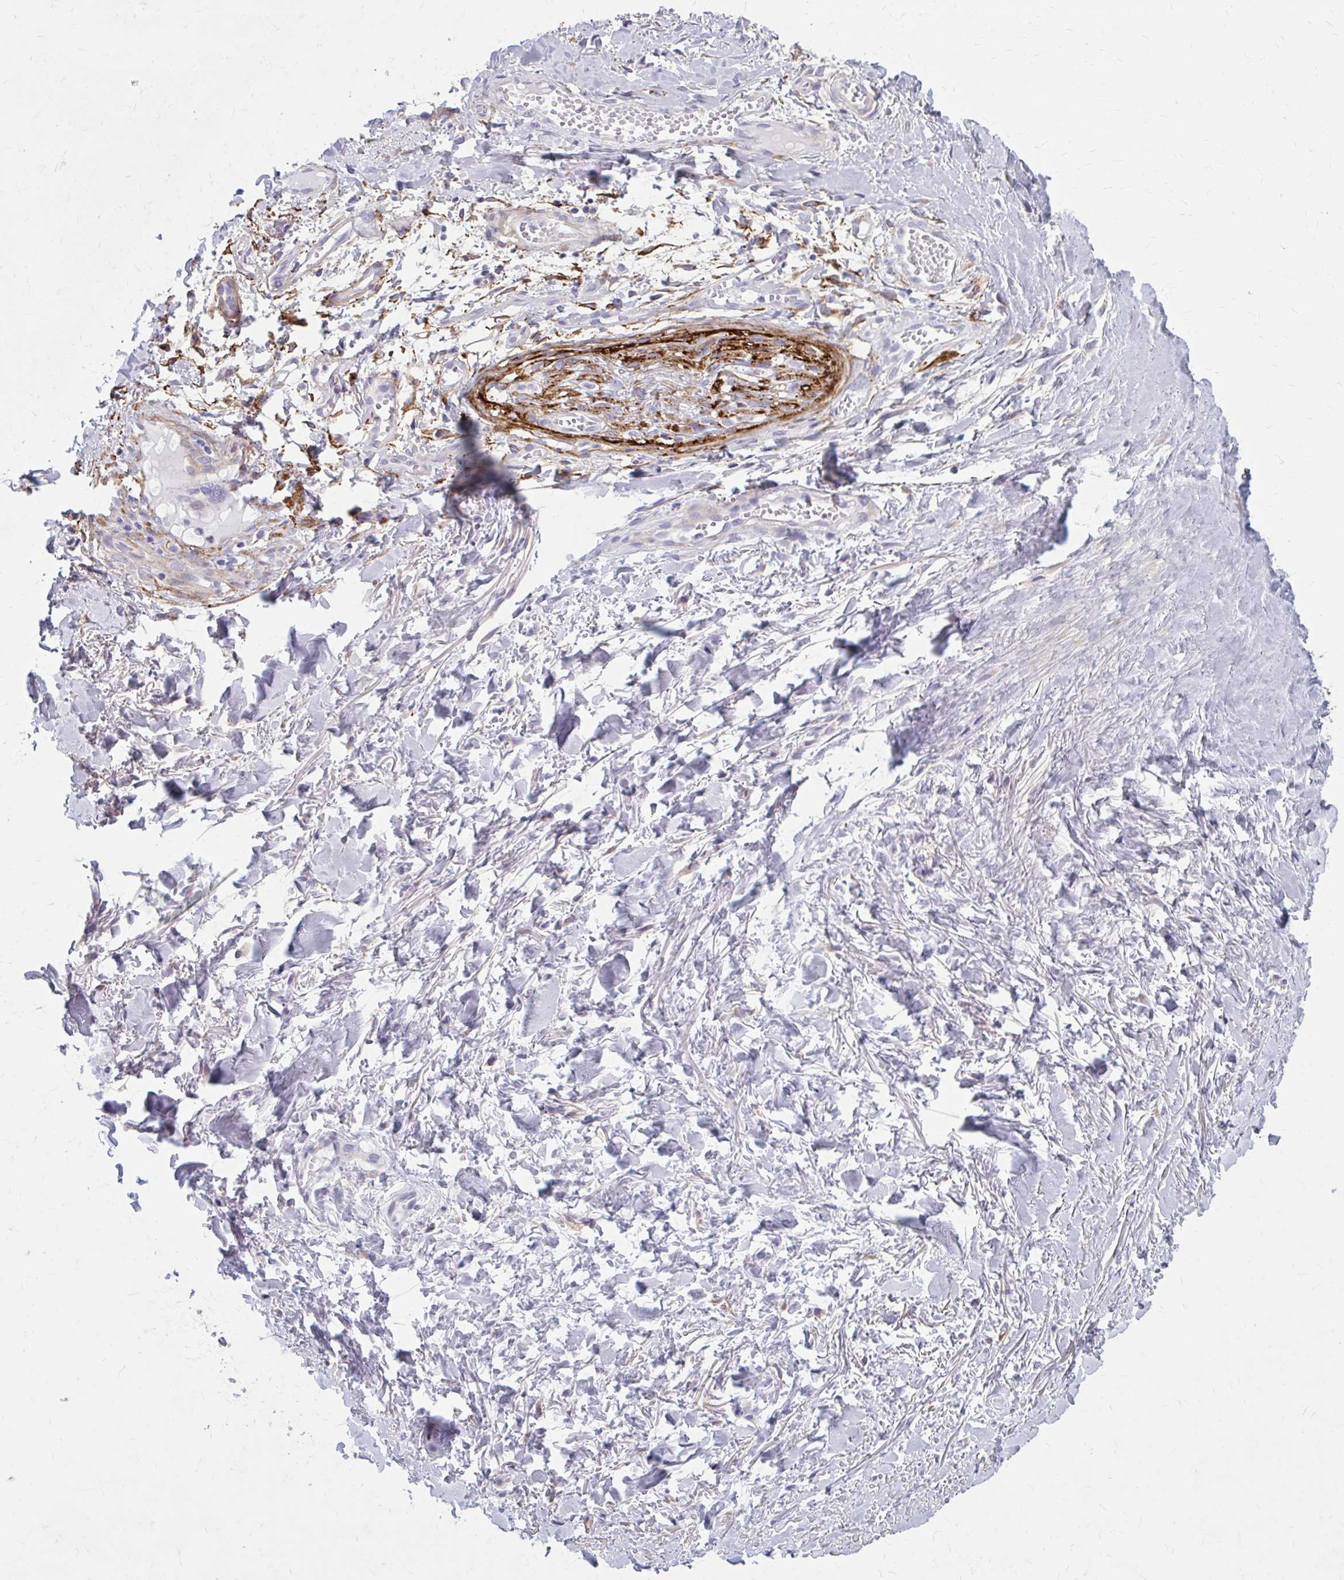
{"staining": {"intensity": "negative", "quantity": "none", "location": "none"}, "tissue": "soft tissue", "cell_type": "Chondrocytes", "image_type": "normal", "snomed": [{"axis": "morphology", "description": "Normal tissue, NOS"}, {"axis": "topography", "description": "Cartilage tissue"}, {"axis": "topography", "description": "Nasopharynx"}, {"axis": "topography", "description": "Thyroid gland"}], "caption": "Histopathology image shows no protein positivity in chondrocytes of normal soft tissue. The staining is performed using DAB (3,3'-diaminobenzidine) brown chromogen with nuclei counter-stained in using hematoxylin.", "gene": "AKAP12", "patient": {"sex": "male", "age": 63}}